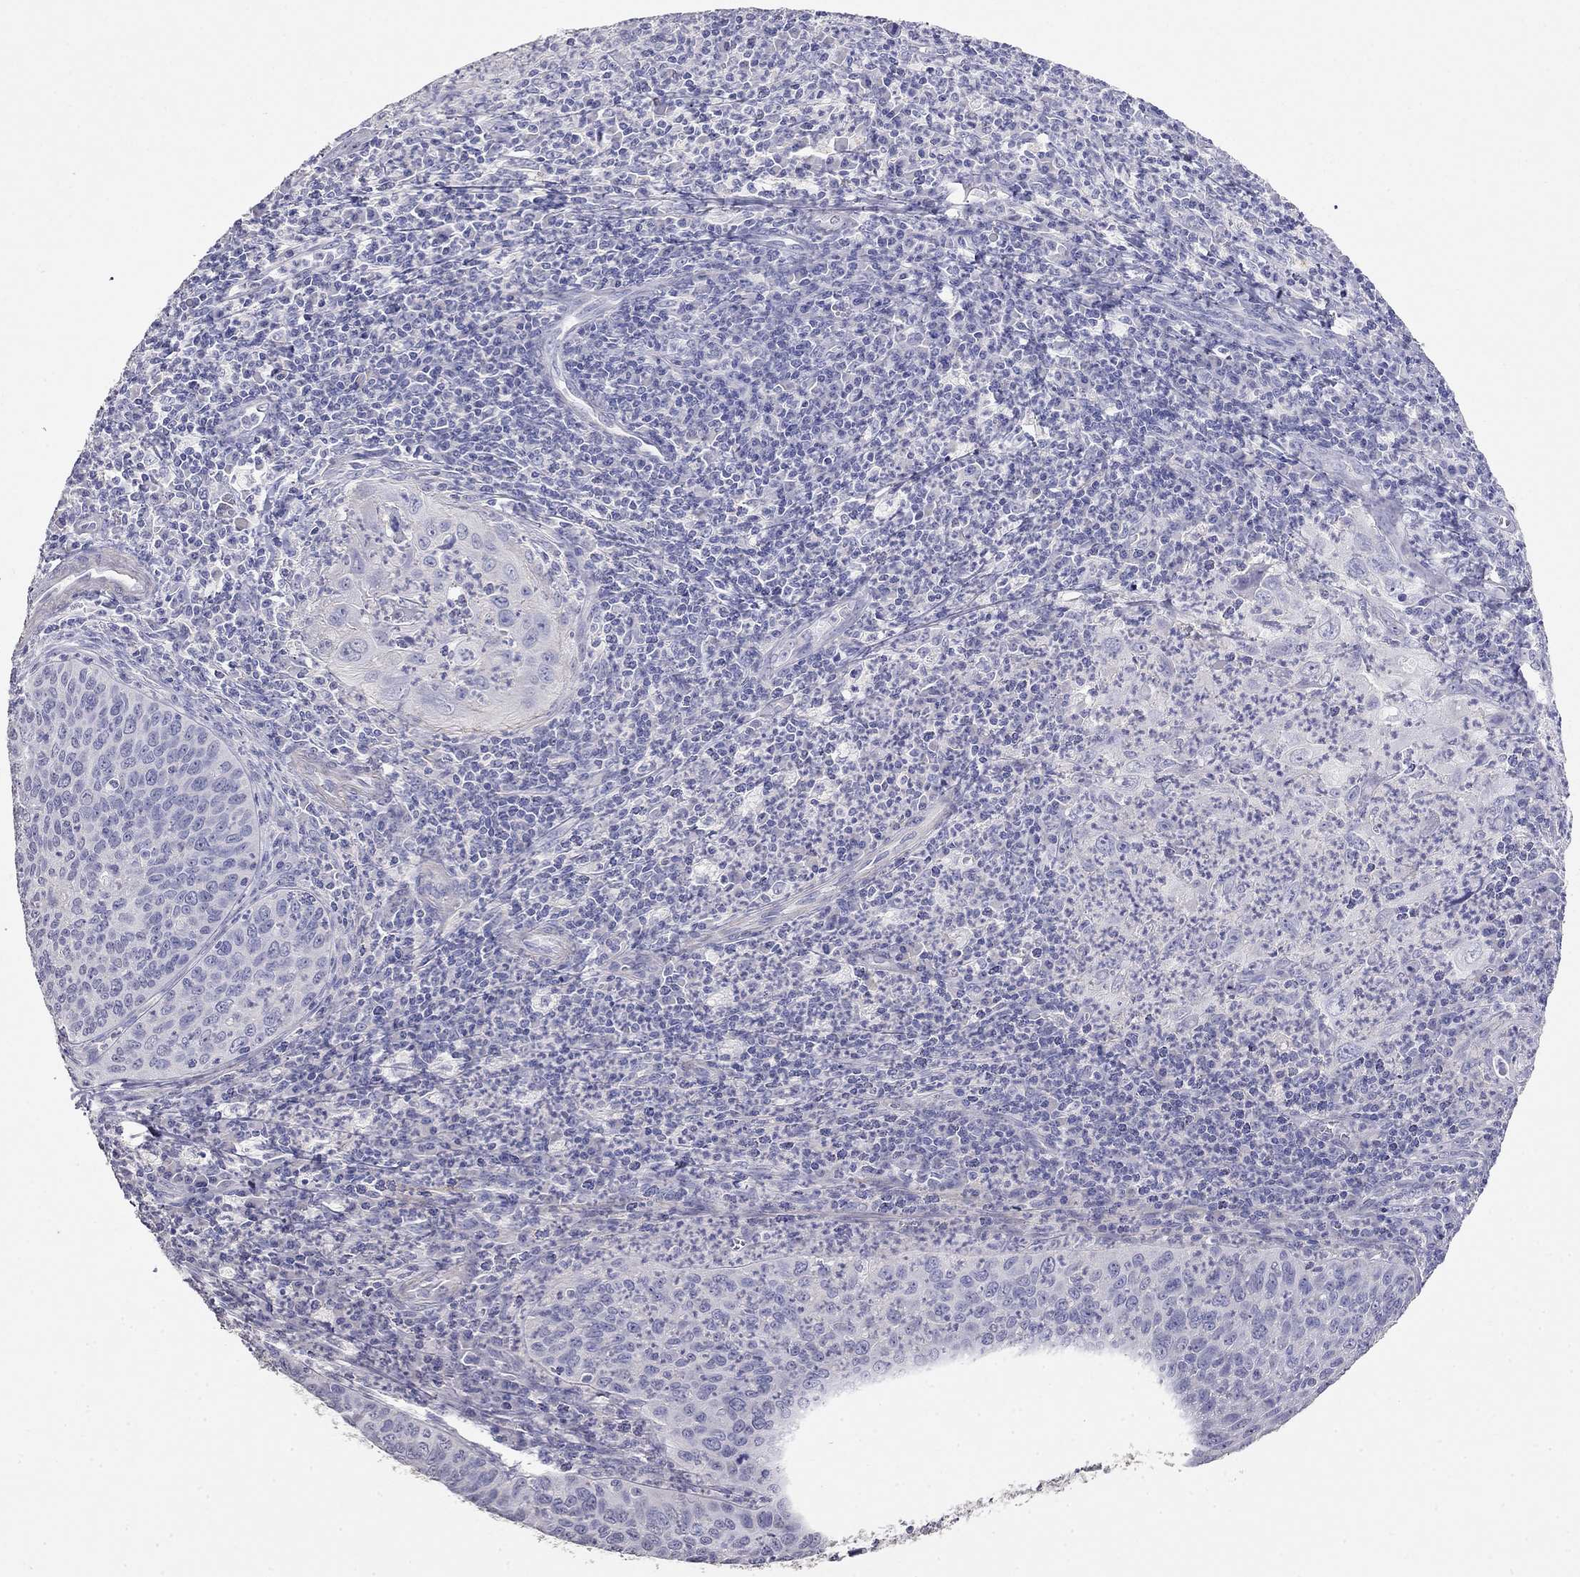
{"staining": {"intensity": "negative", "quantity": "none", "location": "none"}, "tissue": "cervical cancer", "cell_type": "Tumor cells", "image_type": "cancer", "snomed": [{"axis": "morphology", "description": "Squamous cell carcinoma, NOS"}, {"axis": "topography", "description": "Cervix"}], "caption": "Immunohistochemical staining of human cervical squamous cell carcinoma shows no significant staining in tumor cells.", "gene": "LY6H", "patient": {"sex": "female", "age": 26}}